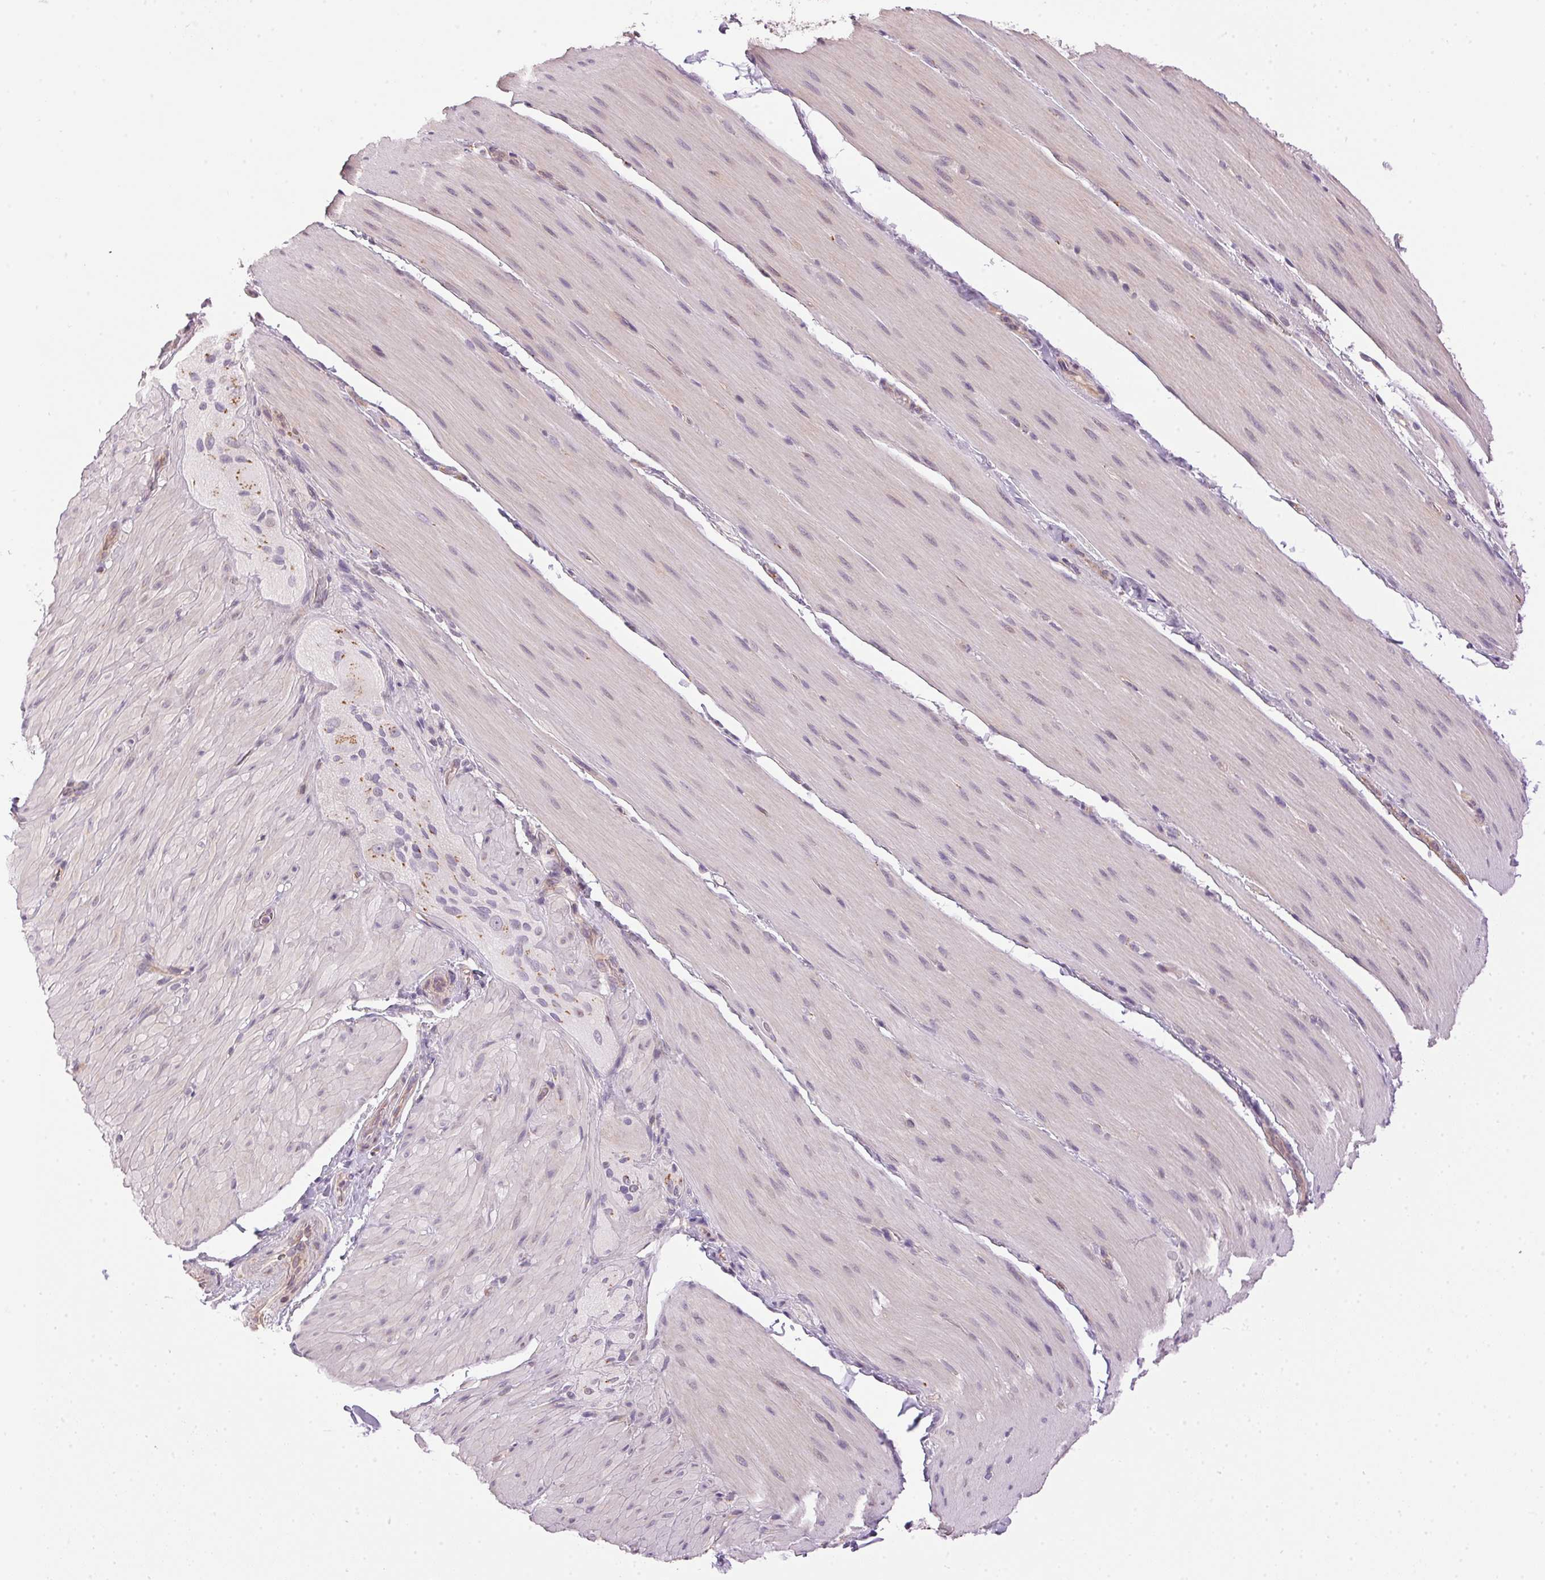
{"staining": {"intensity": "negative", "quantity": "none", "location": "none"}, "tissue": "smooth muscle", "cell_type": "Smooth muscle cells", "image_type": "normal", "snomed": [{"axis": "morphology", "description": "Normal tissue, NOS"}, {"axis": "topography", "description": "Smooth muscle"}, {"axis": "topography", "description": "Colon"}], "caption": "The IHC micrograph has no significant staining in smooth muscle cells of smooth muscle. Nuclei are stained in blue.", "gene": "GOLPH3", "patient": {"sex": "male", "age": 73}}